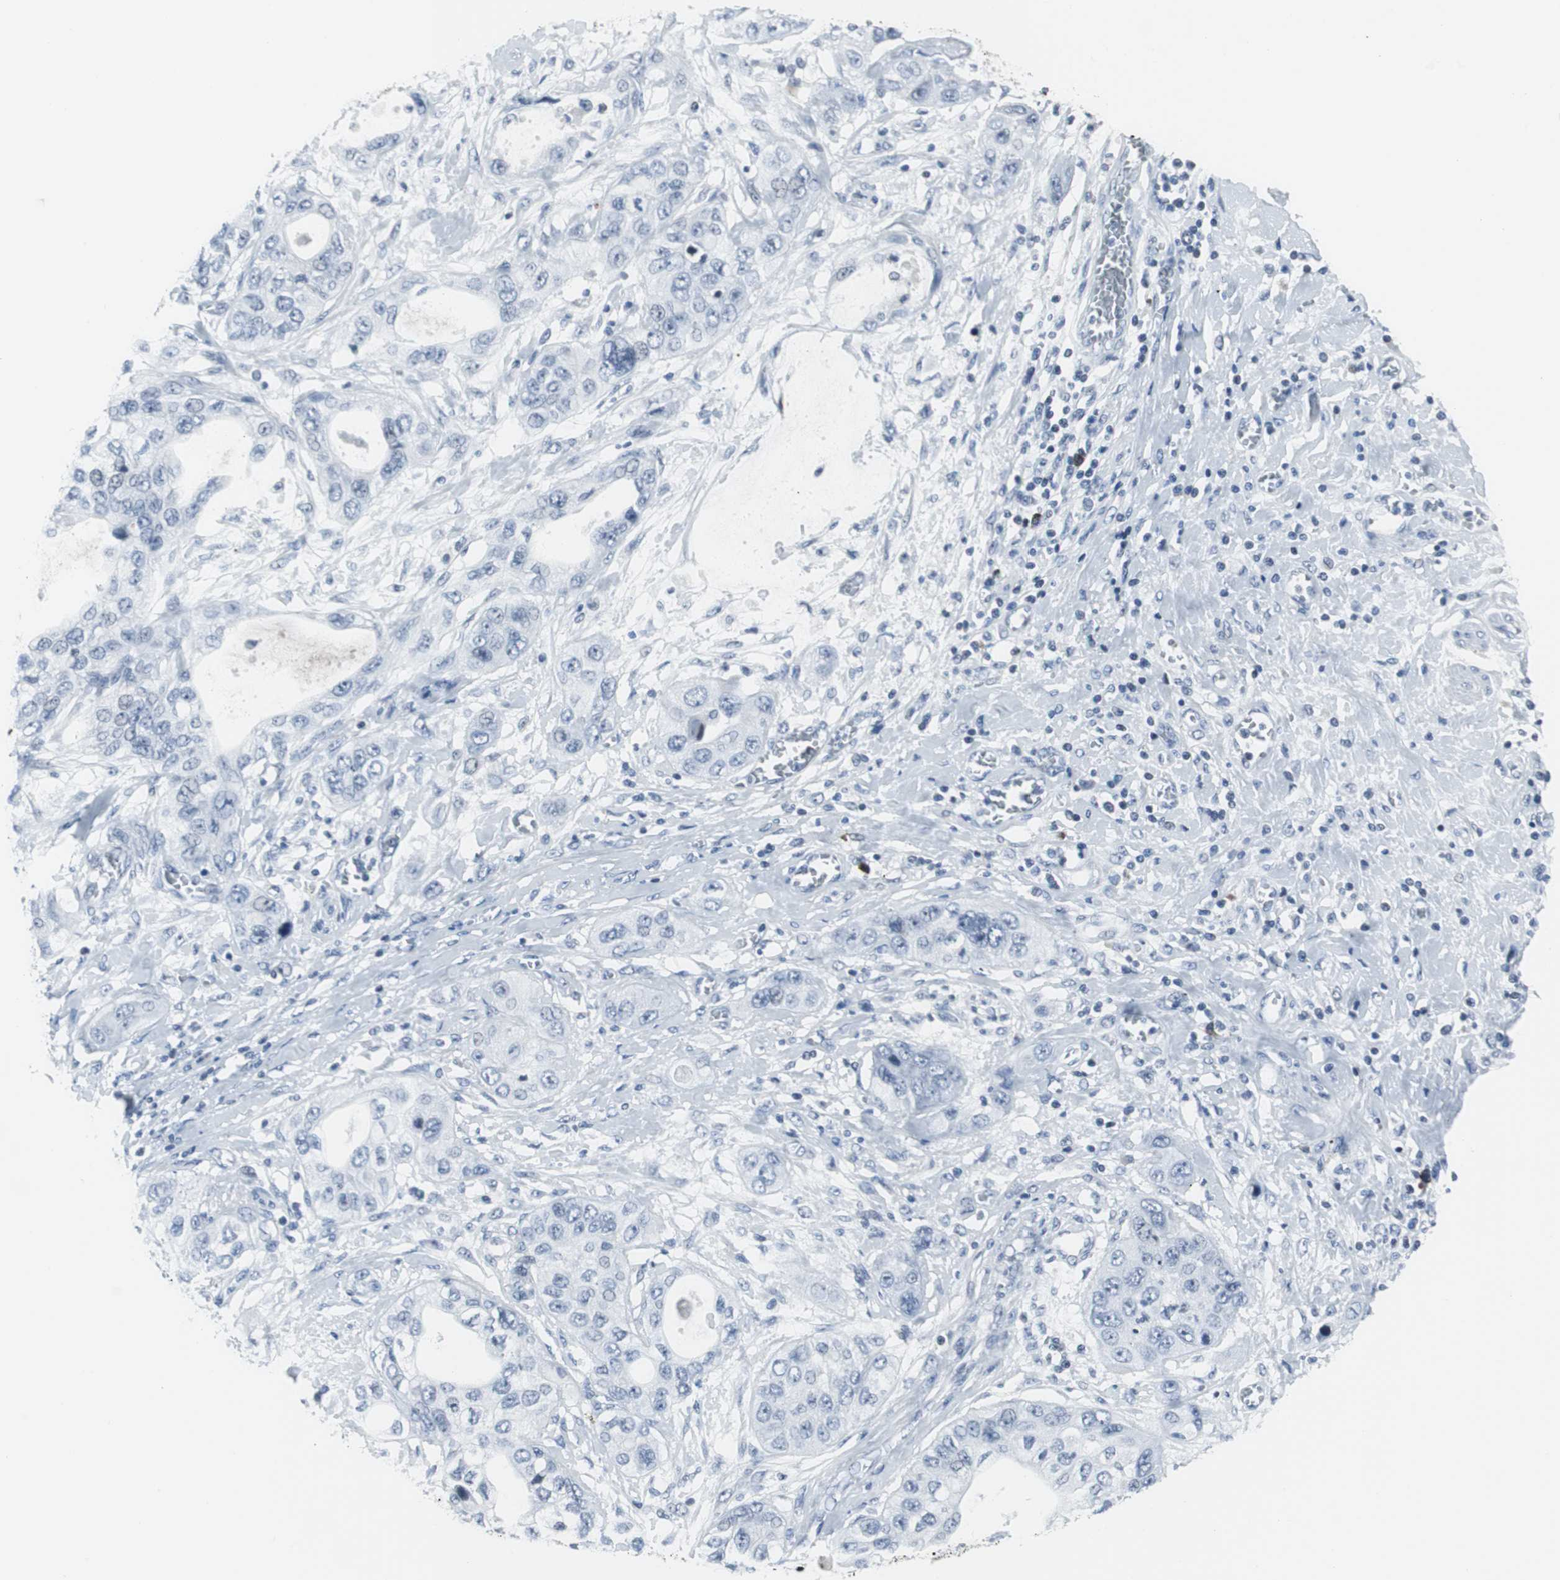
{"staining": {"intensity": "negative", "quantity": "none", "location": "none"}, "tissue": "pancreatic cancer", "cell_type": "Tumor cells", "image_type": "cancer", "snomed": [{"axis": "morphology", "description": "Adenocarcinoma, NOS"}, {"axis": "topography", "description": "Pancreas"}], "caption": "Histopathology image shows no protein expression in tumor cells of pancreatic adenocarcinoma tissue. (DAB immunohistochemistry with hematoxylin counter stain).", "gene": "DOK1", "patient": {"sex": "female", "age": 70}}